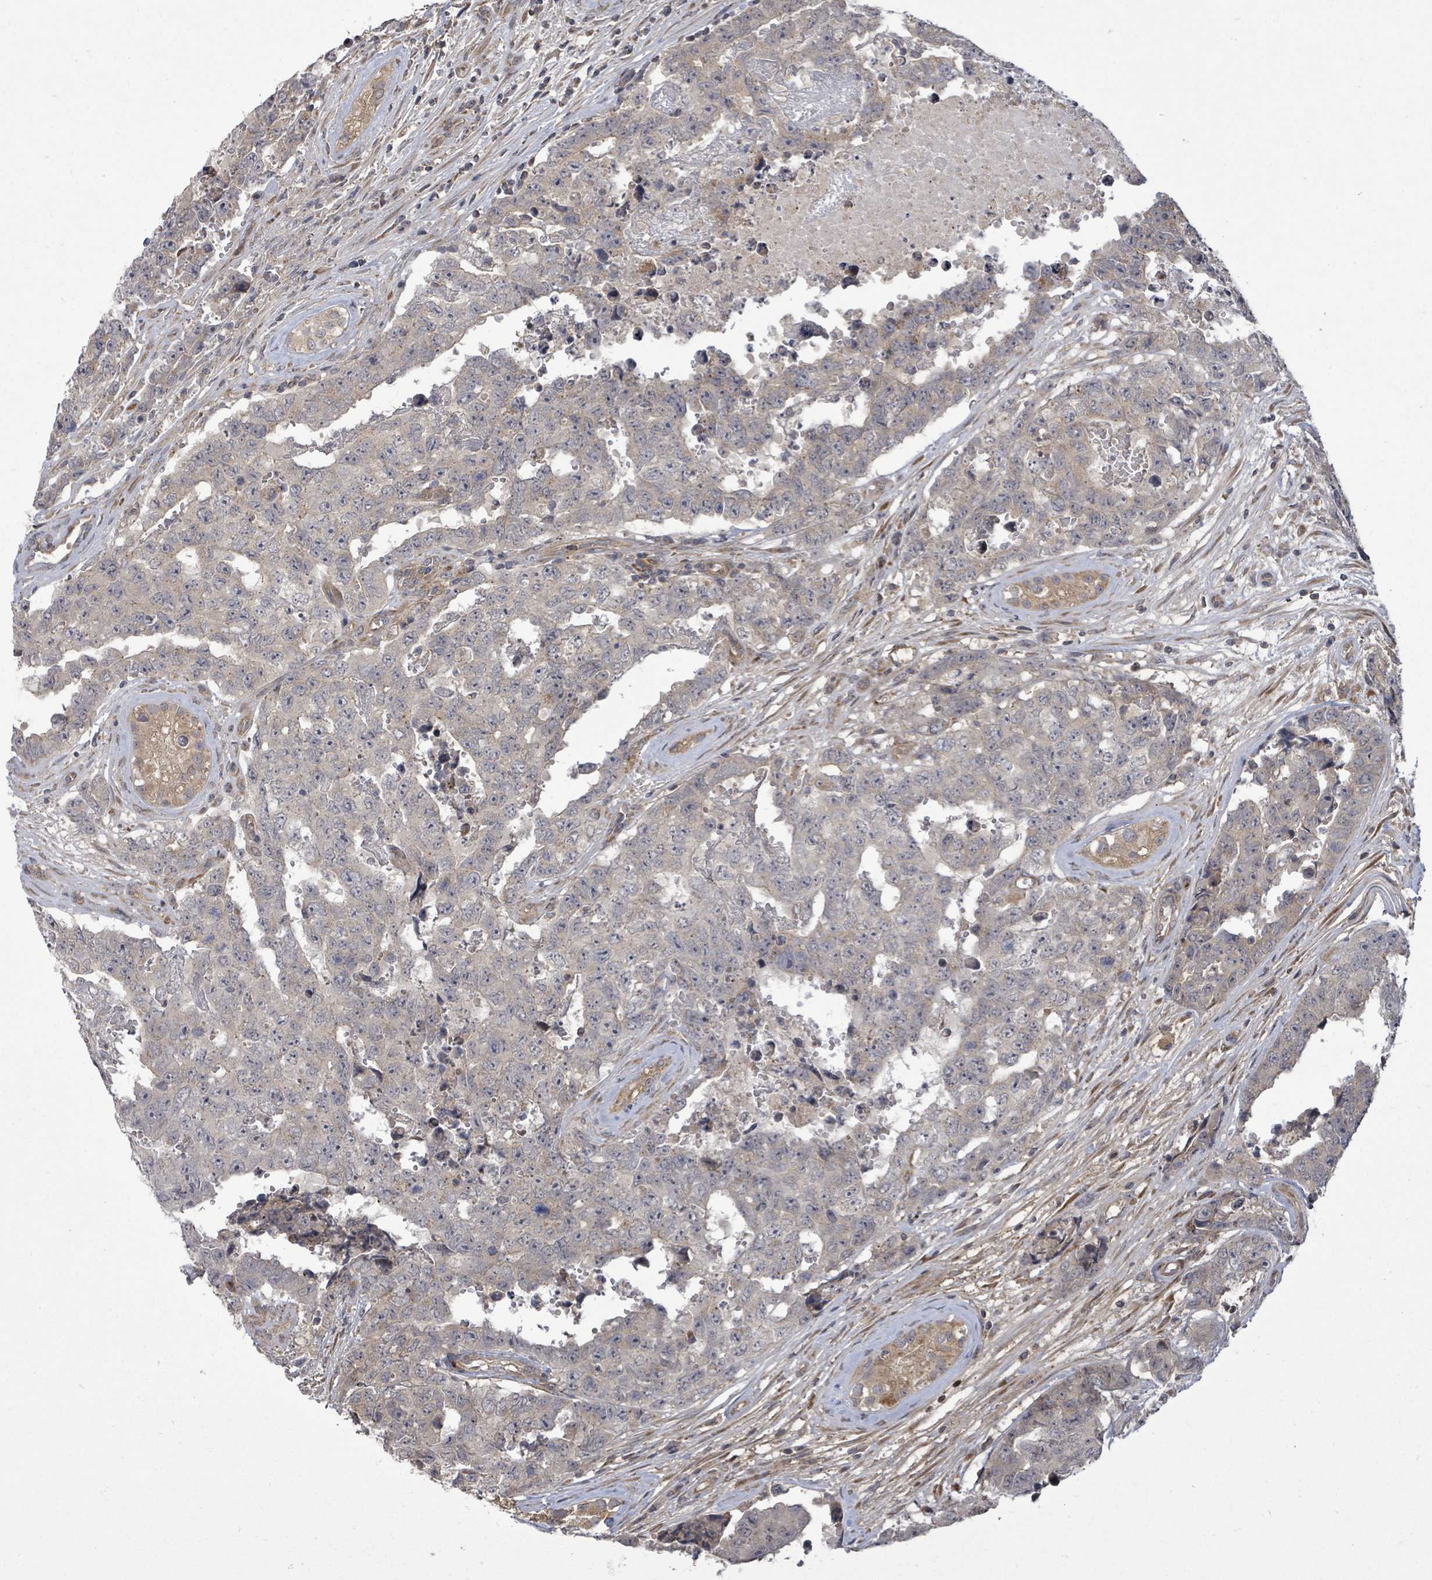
{"staining": {"intensity": "negative", "quantity": "none", "location": "none"}, "tissue": "testis cancer", "cell_type": "Tumor cells", "image_type": "cancer", "snomed": [{"axis": "morphology", "description": "Normal tissue, NOS"}, {"axis": "morphology", "description": "Carcinoma, Embryonal, NOS"}, {"axis": "topography", "description": "Testis"}, {"axis": "topography", "description": "Epididymis"}], "caption": "A histopathology image of human testis cancer (embryonal carcinoma) is negative for staining in tumor cells.", "gene": "KRTAP27-1", "patient": {"sex": "male", "age": 25}}